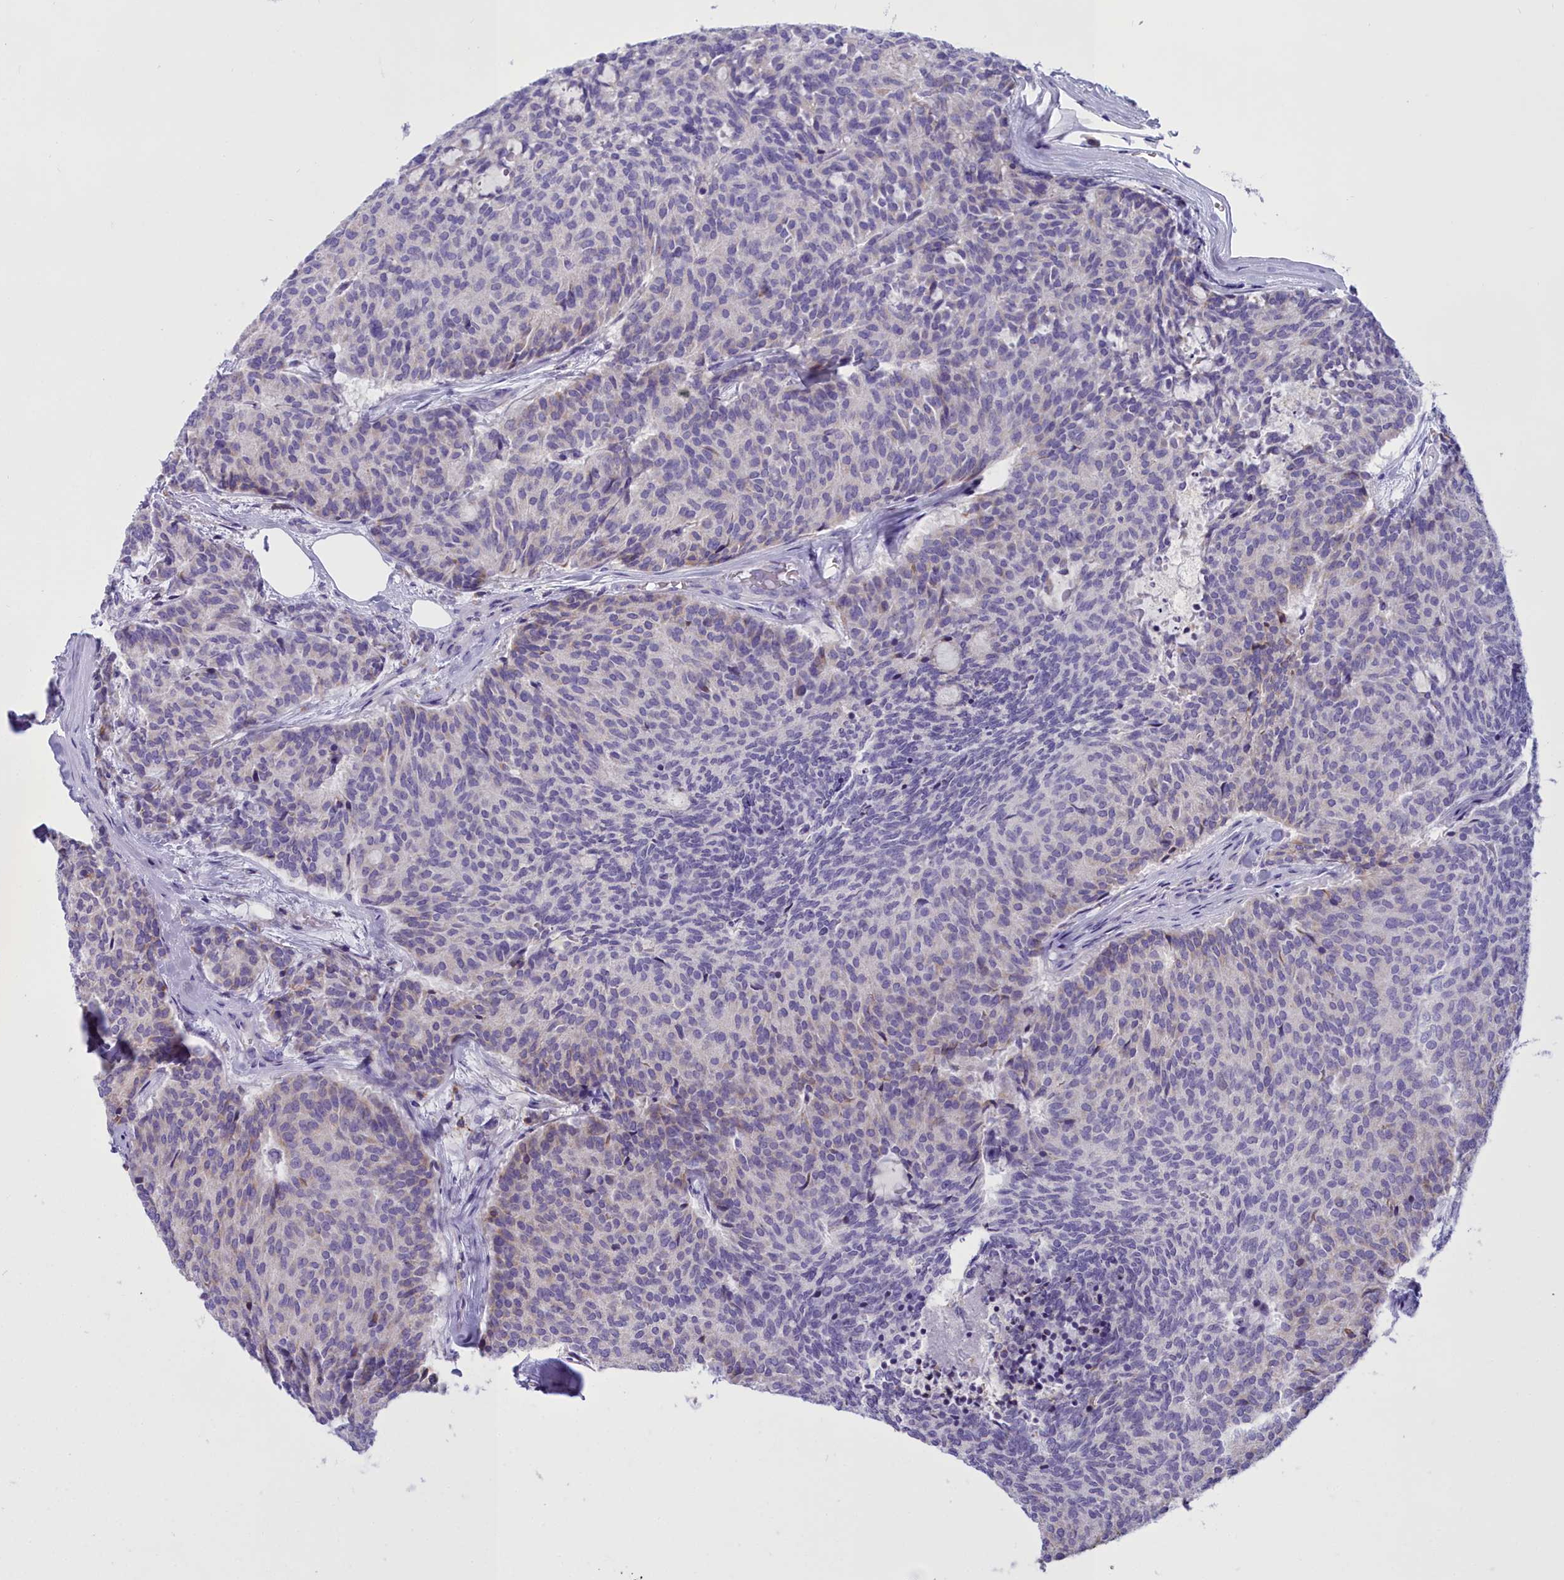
{"staining": {"intensity": "negative", "quantity": "none", "location": "none"}, "tissue": "carcinoid", "cell_type": "Tumor cells", "image_type": "cancer", "snomed": [{"axis": "morphology", "description": "Carcinoid, malignant, NOS"}, {"axis": "topography", "description": "Pancreas"}], "caption": "This is an IHC image of human carcinoid (malignant). There is no positivity in tumor cells.", "gene": "CD5", "patient": {"sex": "female", "age": 54}}